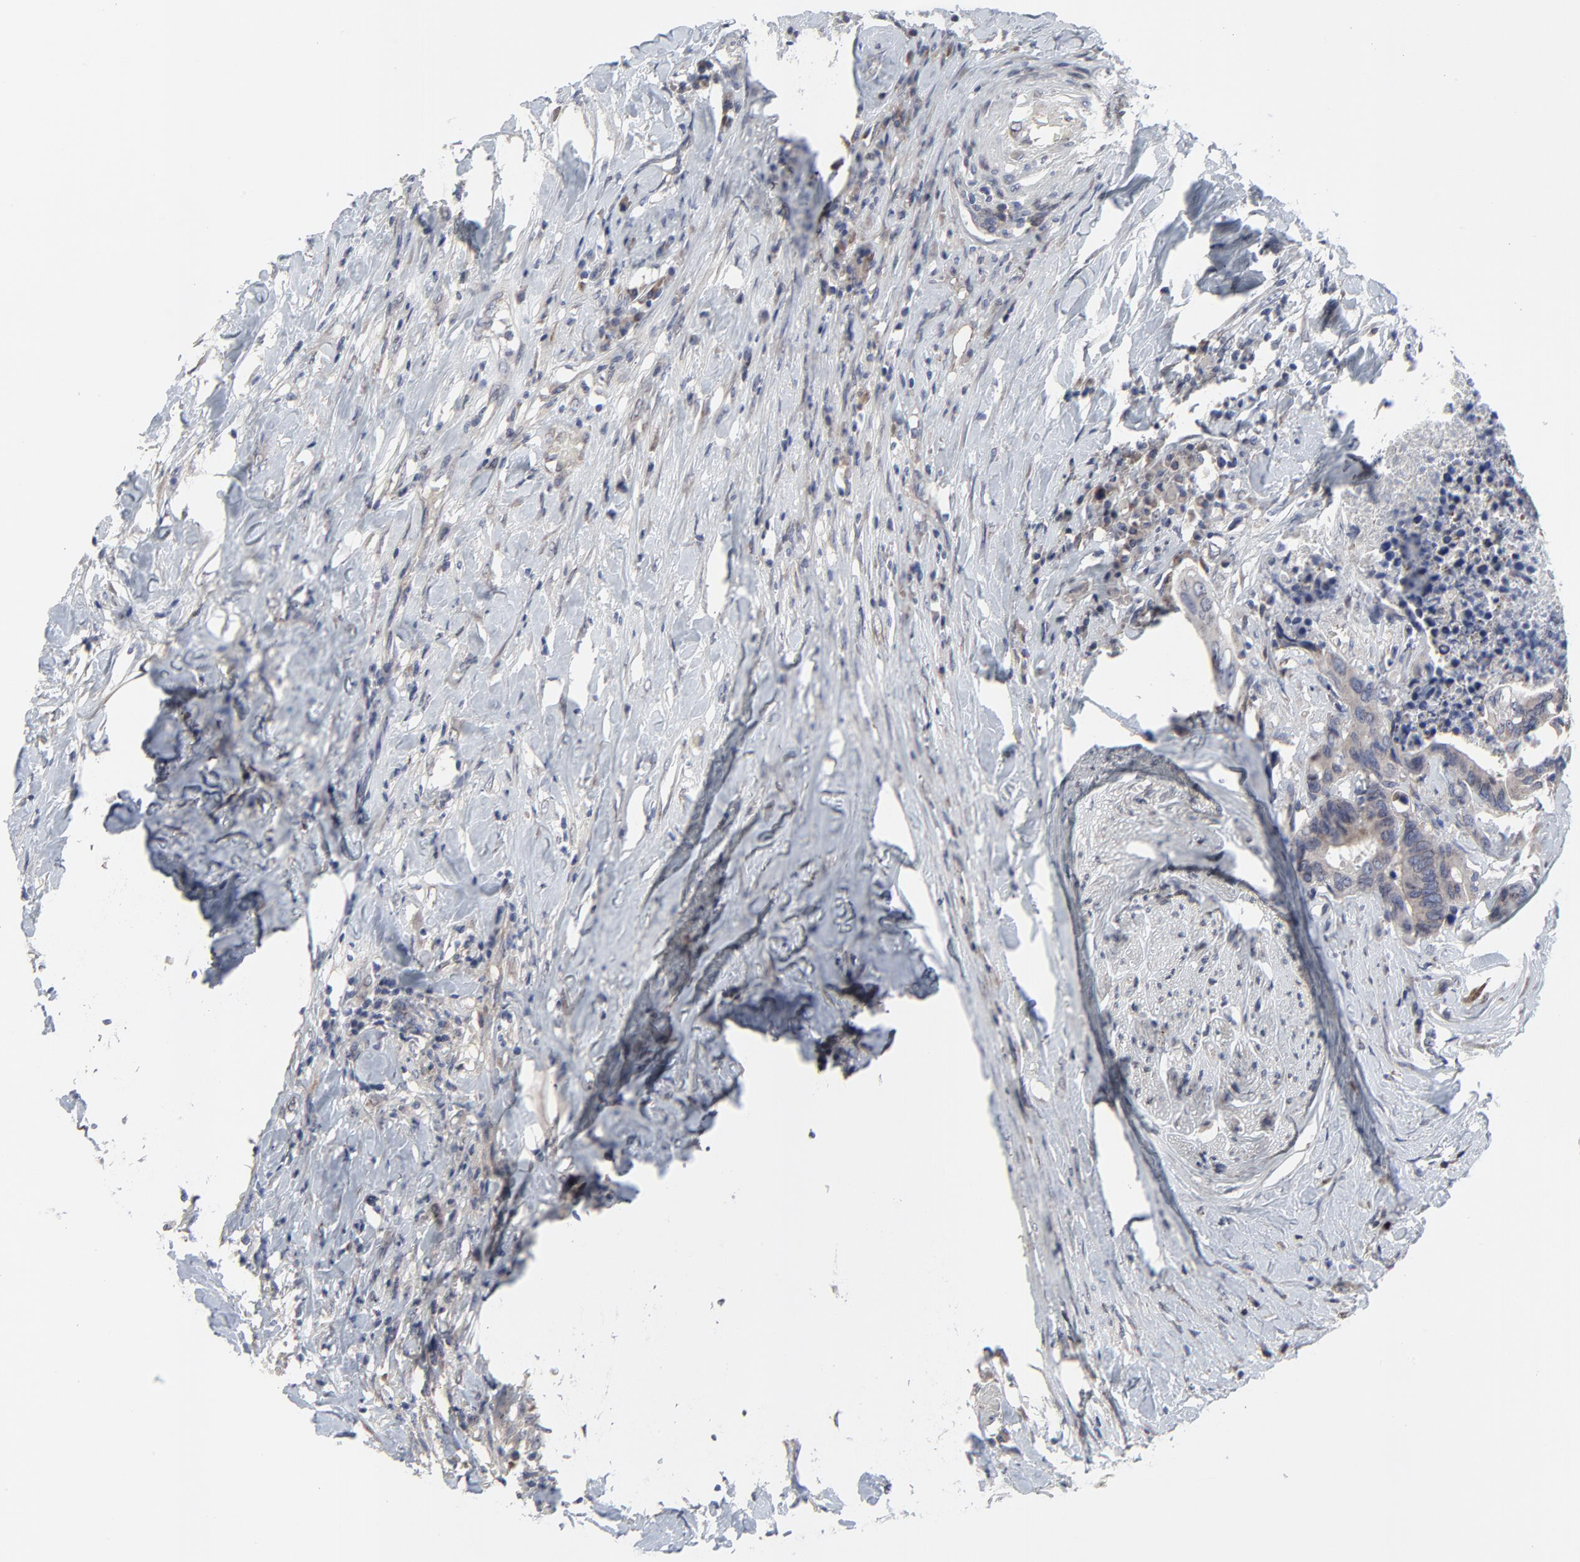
{"staining": {"intensity": "weak", "quantity": ">75%", "location": "cytoplasmic/membranous"}, "tissue": "colorectal cancer", "cell_type": "Tumor cells", "image_type": "cancer", "snomed": [{"axis": "morphology", "description": "Adenocarcinoma, NOS"}, {"axis": "topography", "description": "Rectum"}], "caption": "Protein staining by IHC exhibits weak cytoplasmic/membranous positivity in about >75% of tumor cells in colorectal cancer.", "gene": "NLGN3", "patient": {"sex": "male", "age": 55}}